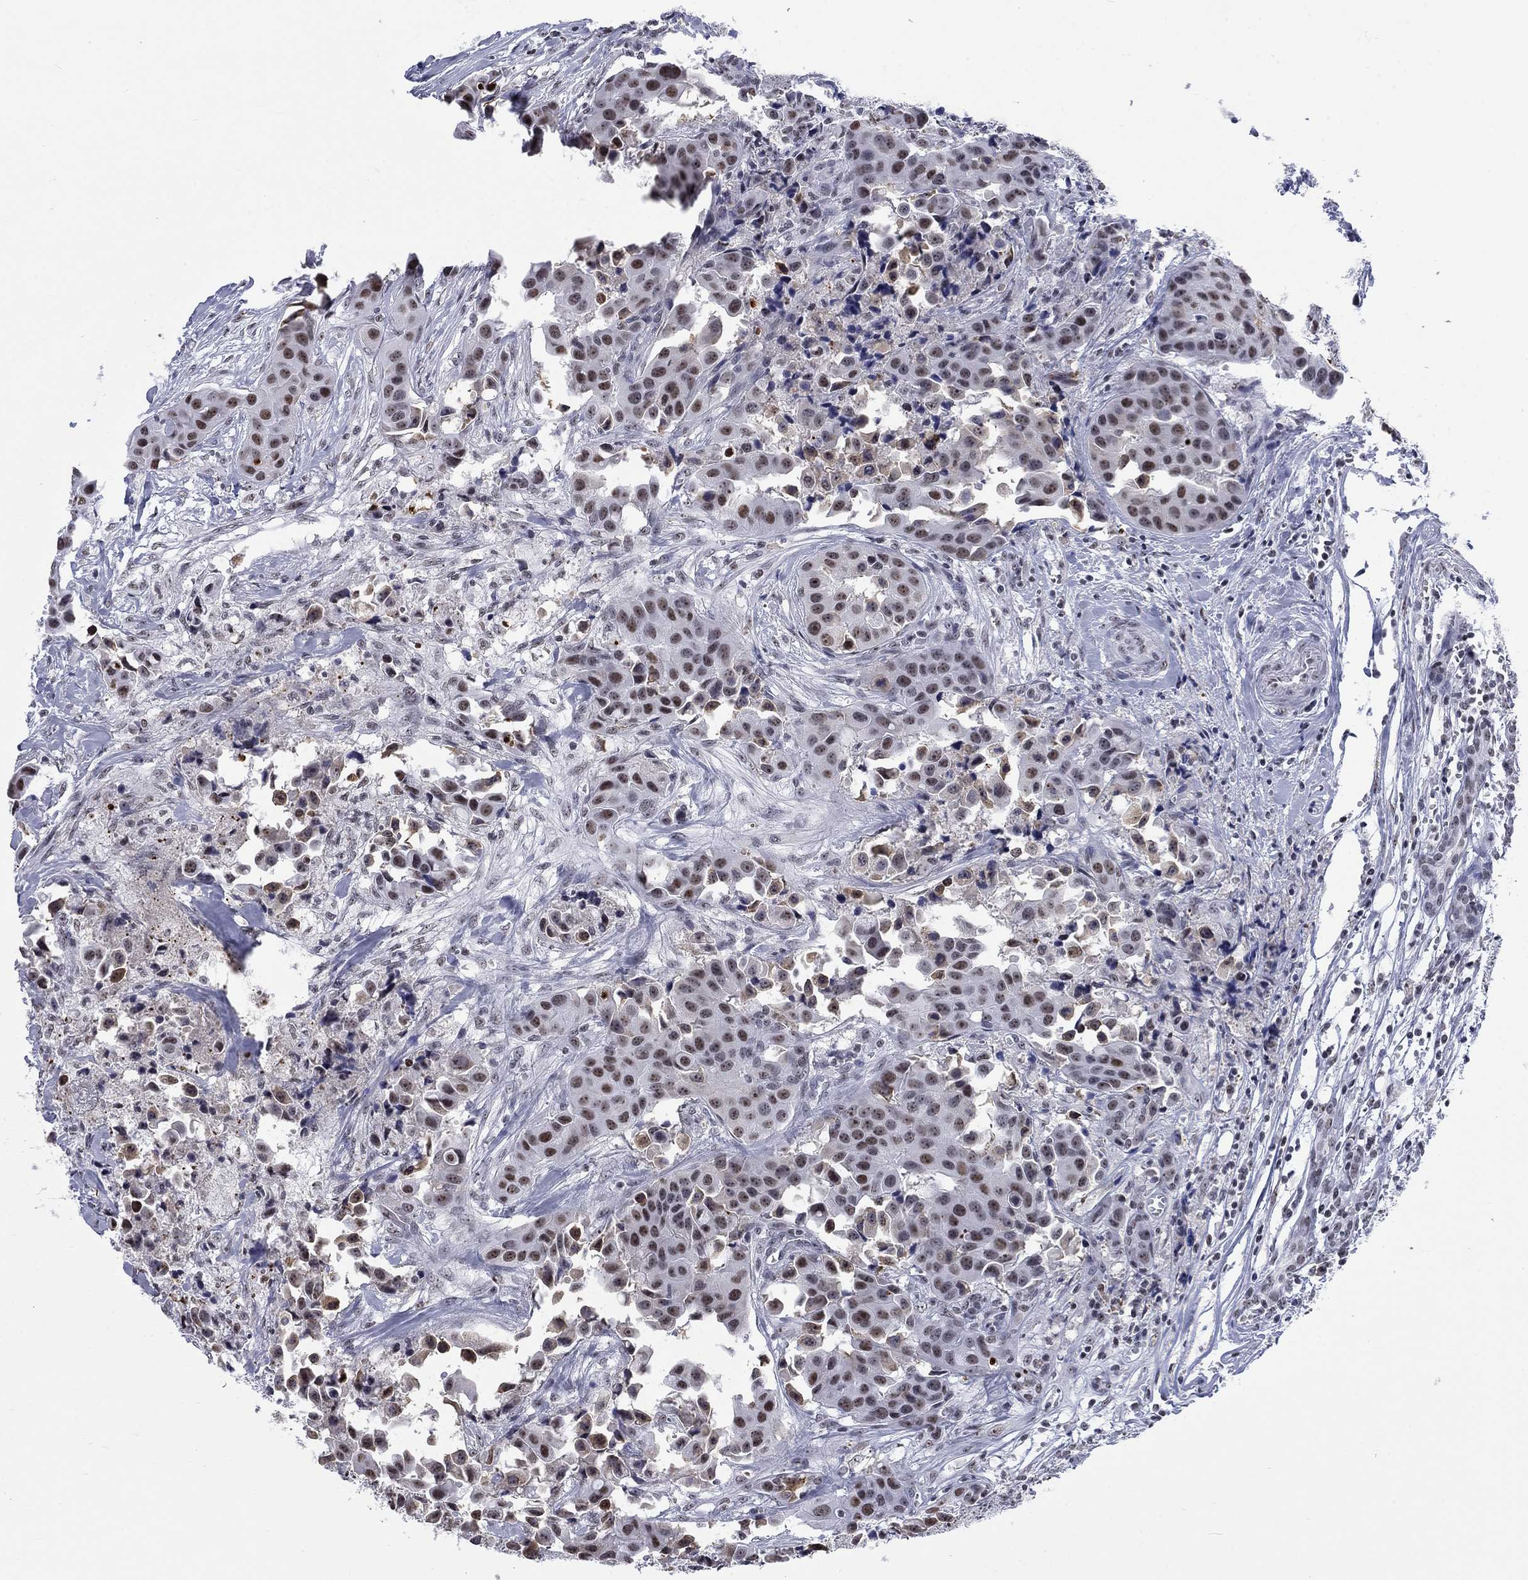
{"staining": {"intensity": "moderate", "quantity": ">75%", "location": "nuclear"}, "tissue": "head and neck cancer", "cell_type": "Tumor cells", "image_type": "cancer", "snomed": [{"axis": "morphology", "description": "Adenocarcinoma, NOS"}, {"axis": "topography", "description": "Head-Neck"}], "caption": "Immunohistochemistry (DAB) staining of adenocarcinoma (head and neck) demonstrates moderate nuclear protein expression in approximately >75% of tumor cells. (Brightfield microscopy of DAB IHC at high magnification).", "gene": "CSRNP3", "patient": {"sex": "male", "age": 76}}